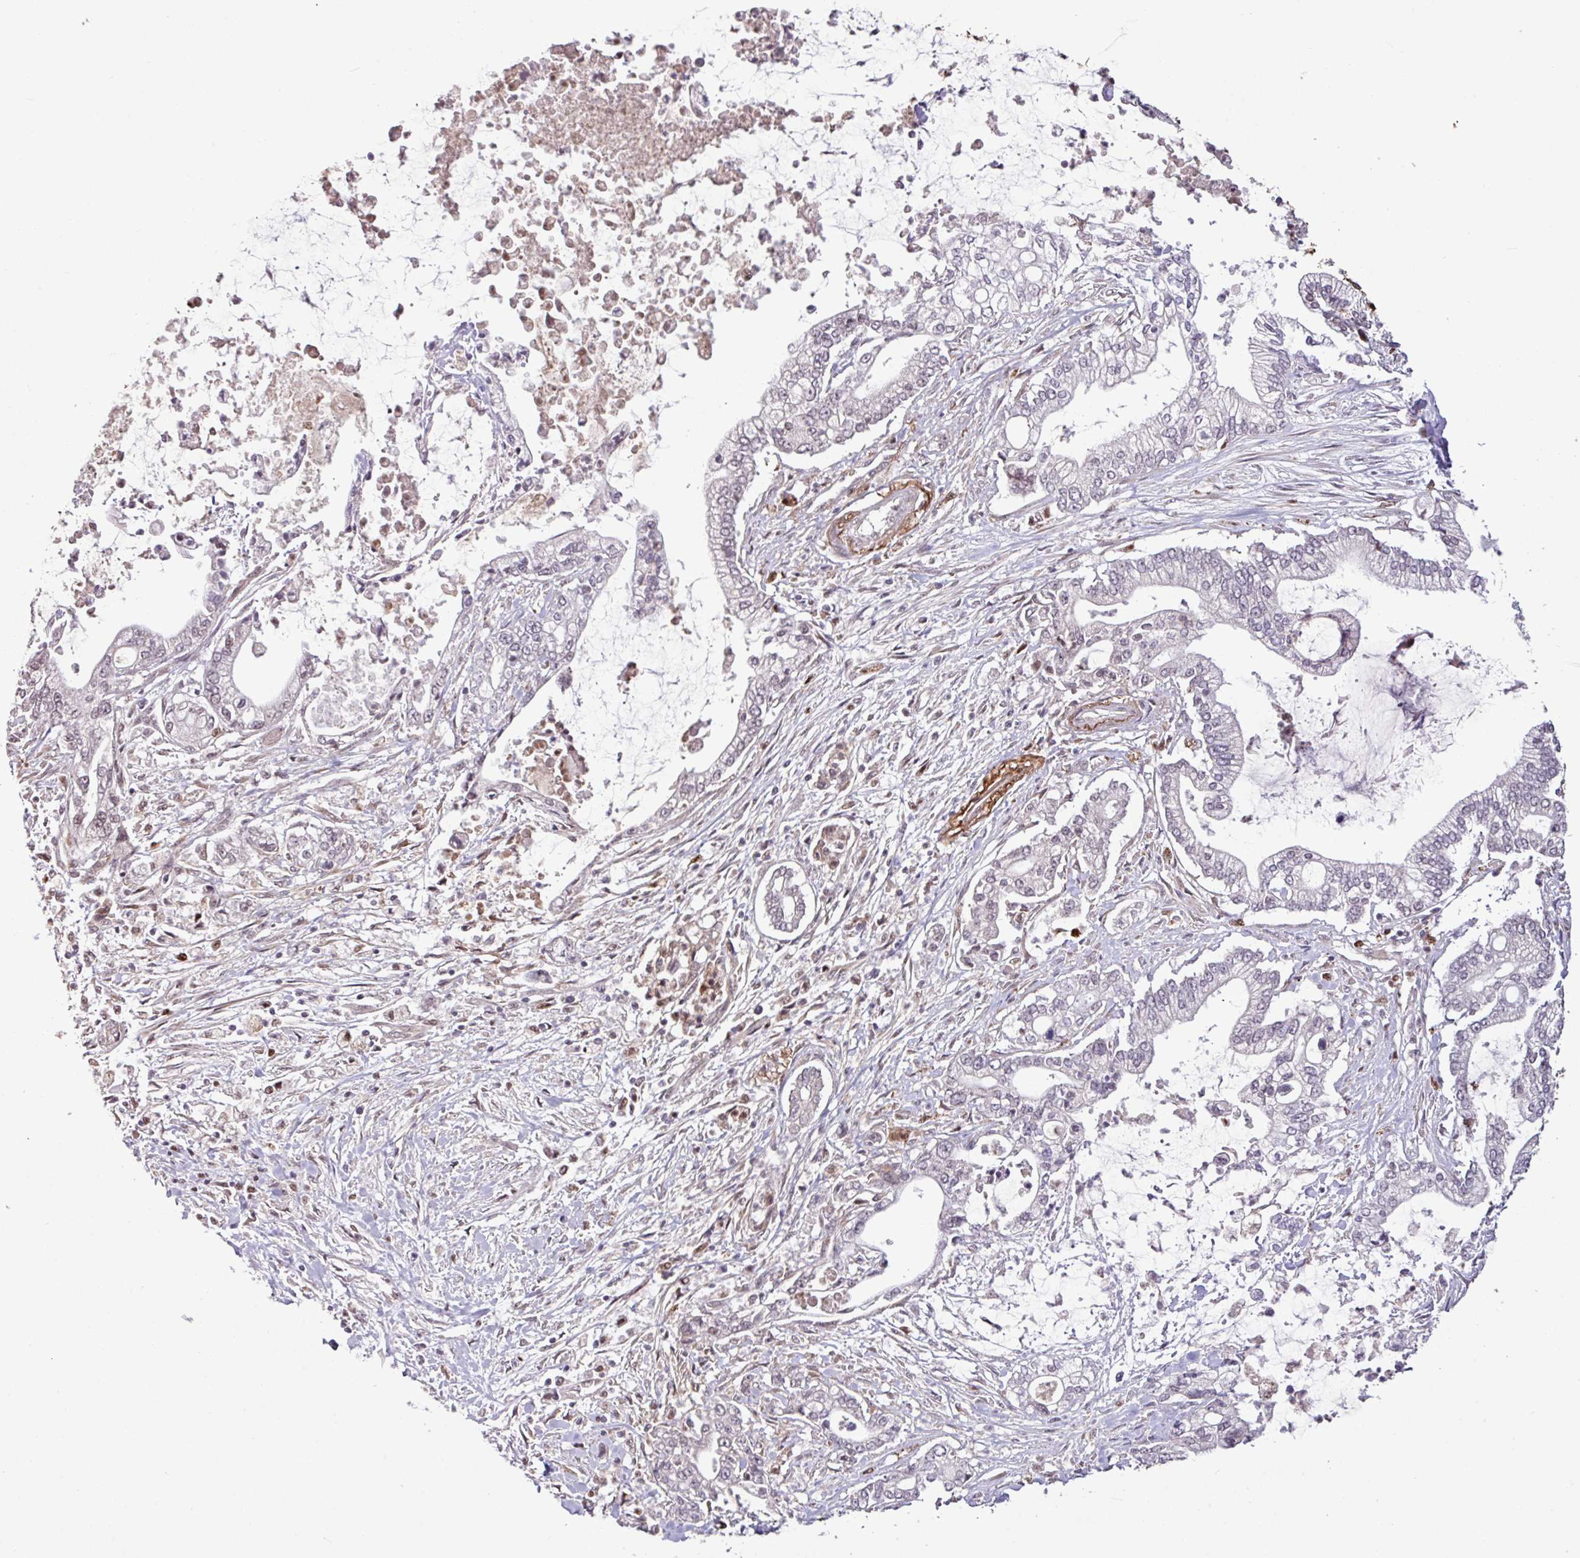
{"staining": {"intensity": "negative", "quantity": "none", "location": "none"}, "tissue": "pancreatic cancer", "cell_type": "Tumor cells", "image_type": "cancer", "snomed": [{"axis": "morphology", "description": "Adenocarcinoma, NOS"}, {"axis": "topography", "description": "Pancreas"}], "caption": "Immunohistochemical staining of pancreatic cancer demonstrates no significant expression in tumor cells. (Immunohistochemistry, brightfield microscopy, high magnification).", "gene": "SKIC2", "patient": {"sex": "male", "age": 69}}